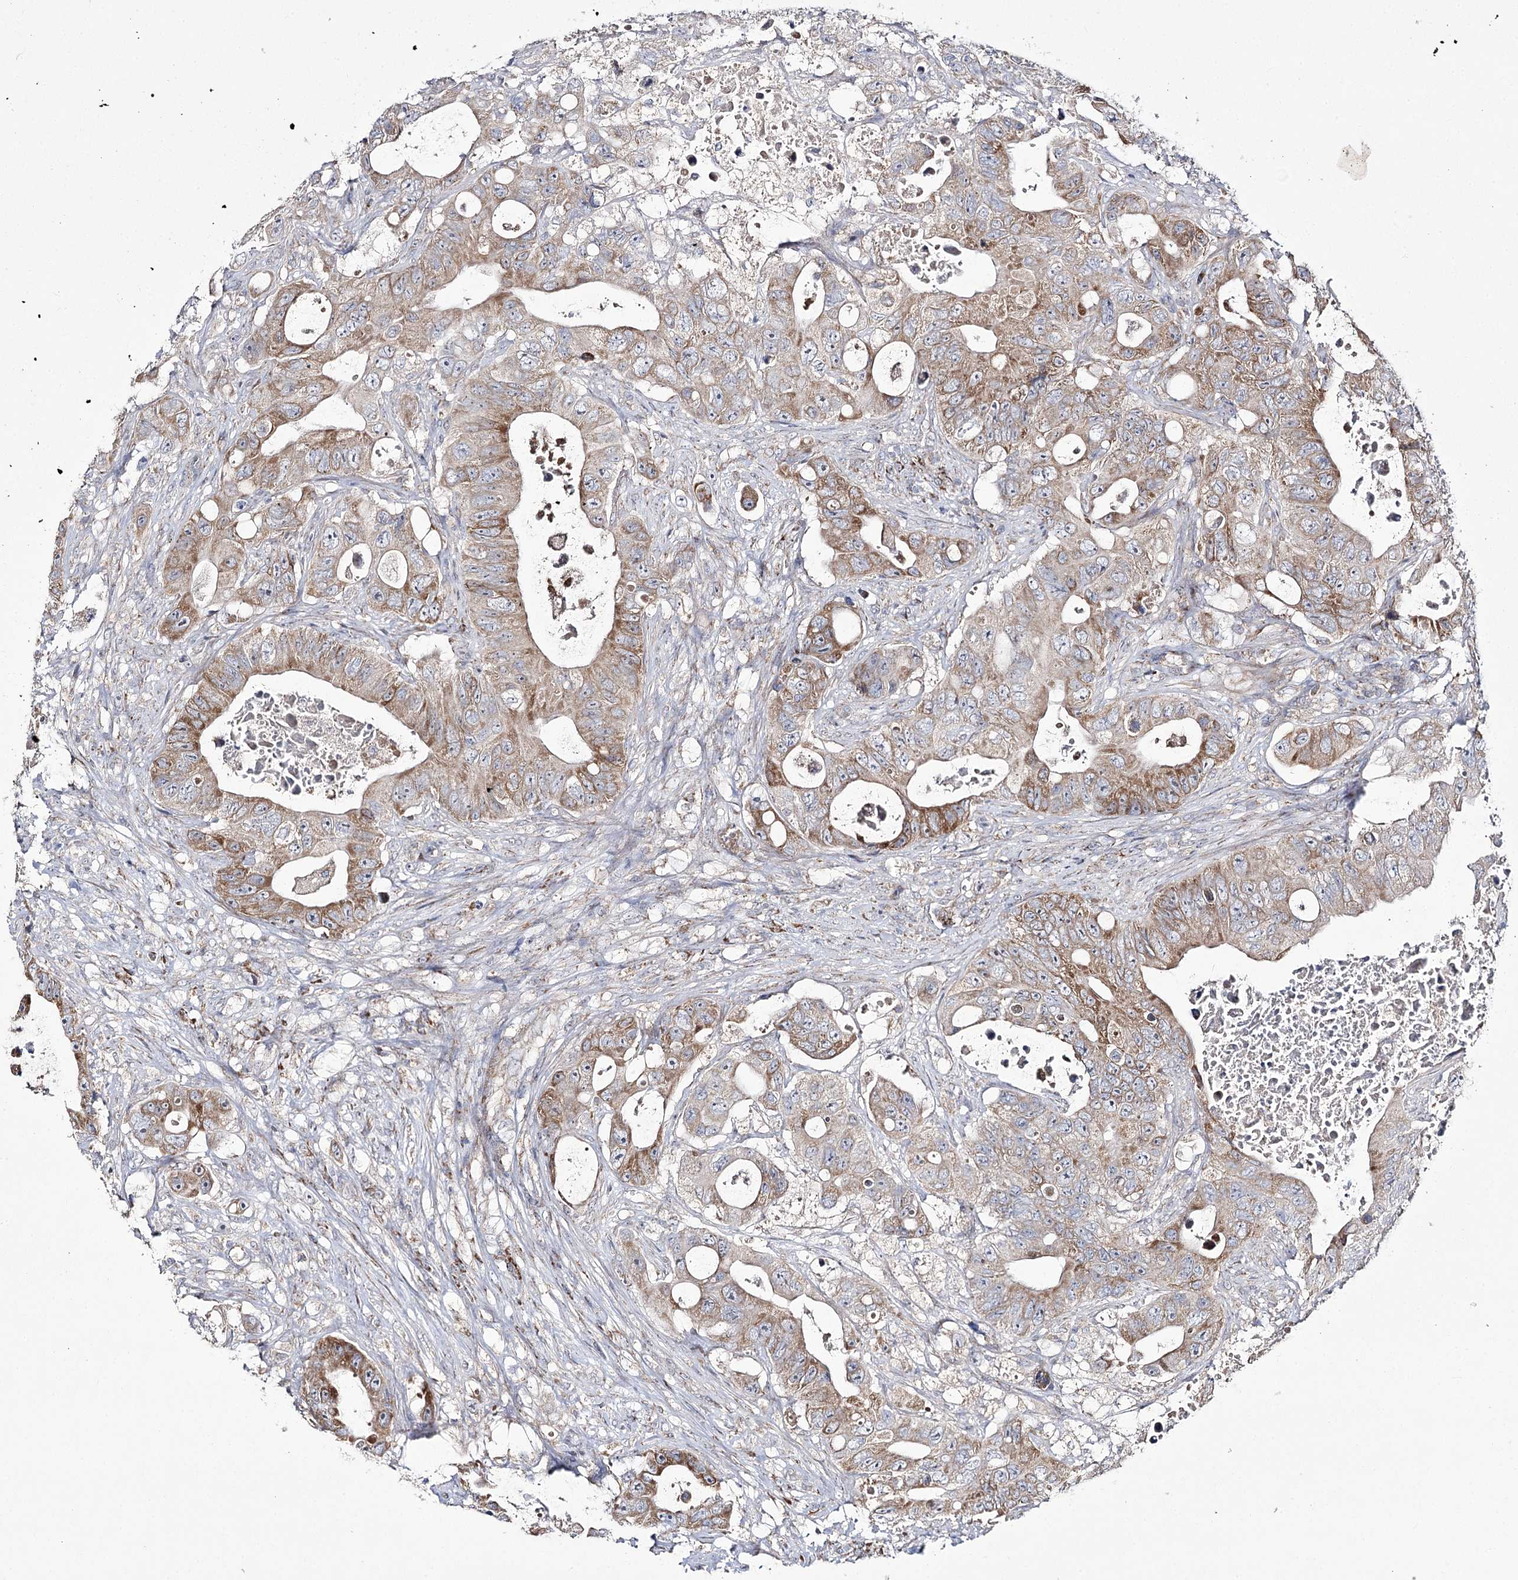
{"staining": {"intensity": "moderate", "quantity": ">75%", "location": "cytoplasmic/membranous"}, "tissue": "colorectal cancer", "cell_type": "Tumor cells", "image_type": "cancer", "snomed": [{"axis": "morphology", "description": "Adenocarcinoma, NOS"}, {"axis": "topography", "description": "Colon"}], "caption": "Human colorectal cancer (adenocarcinoma) stained with a protein marker displays moderate staining in tumor cells.", "gene": "NADK2", "patient": {"sex": "female", "age": 46}}